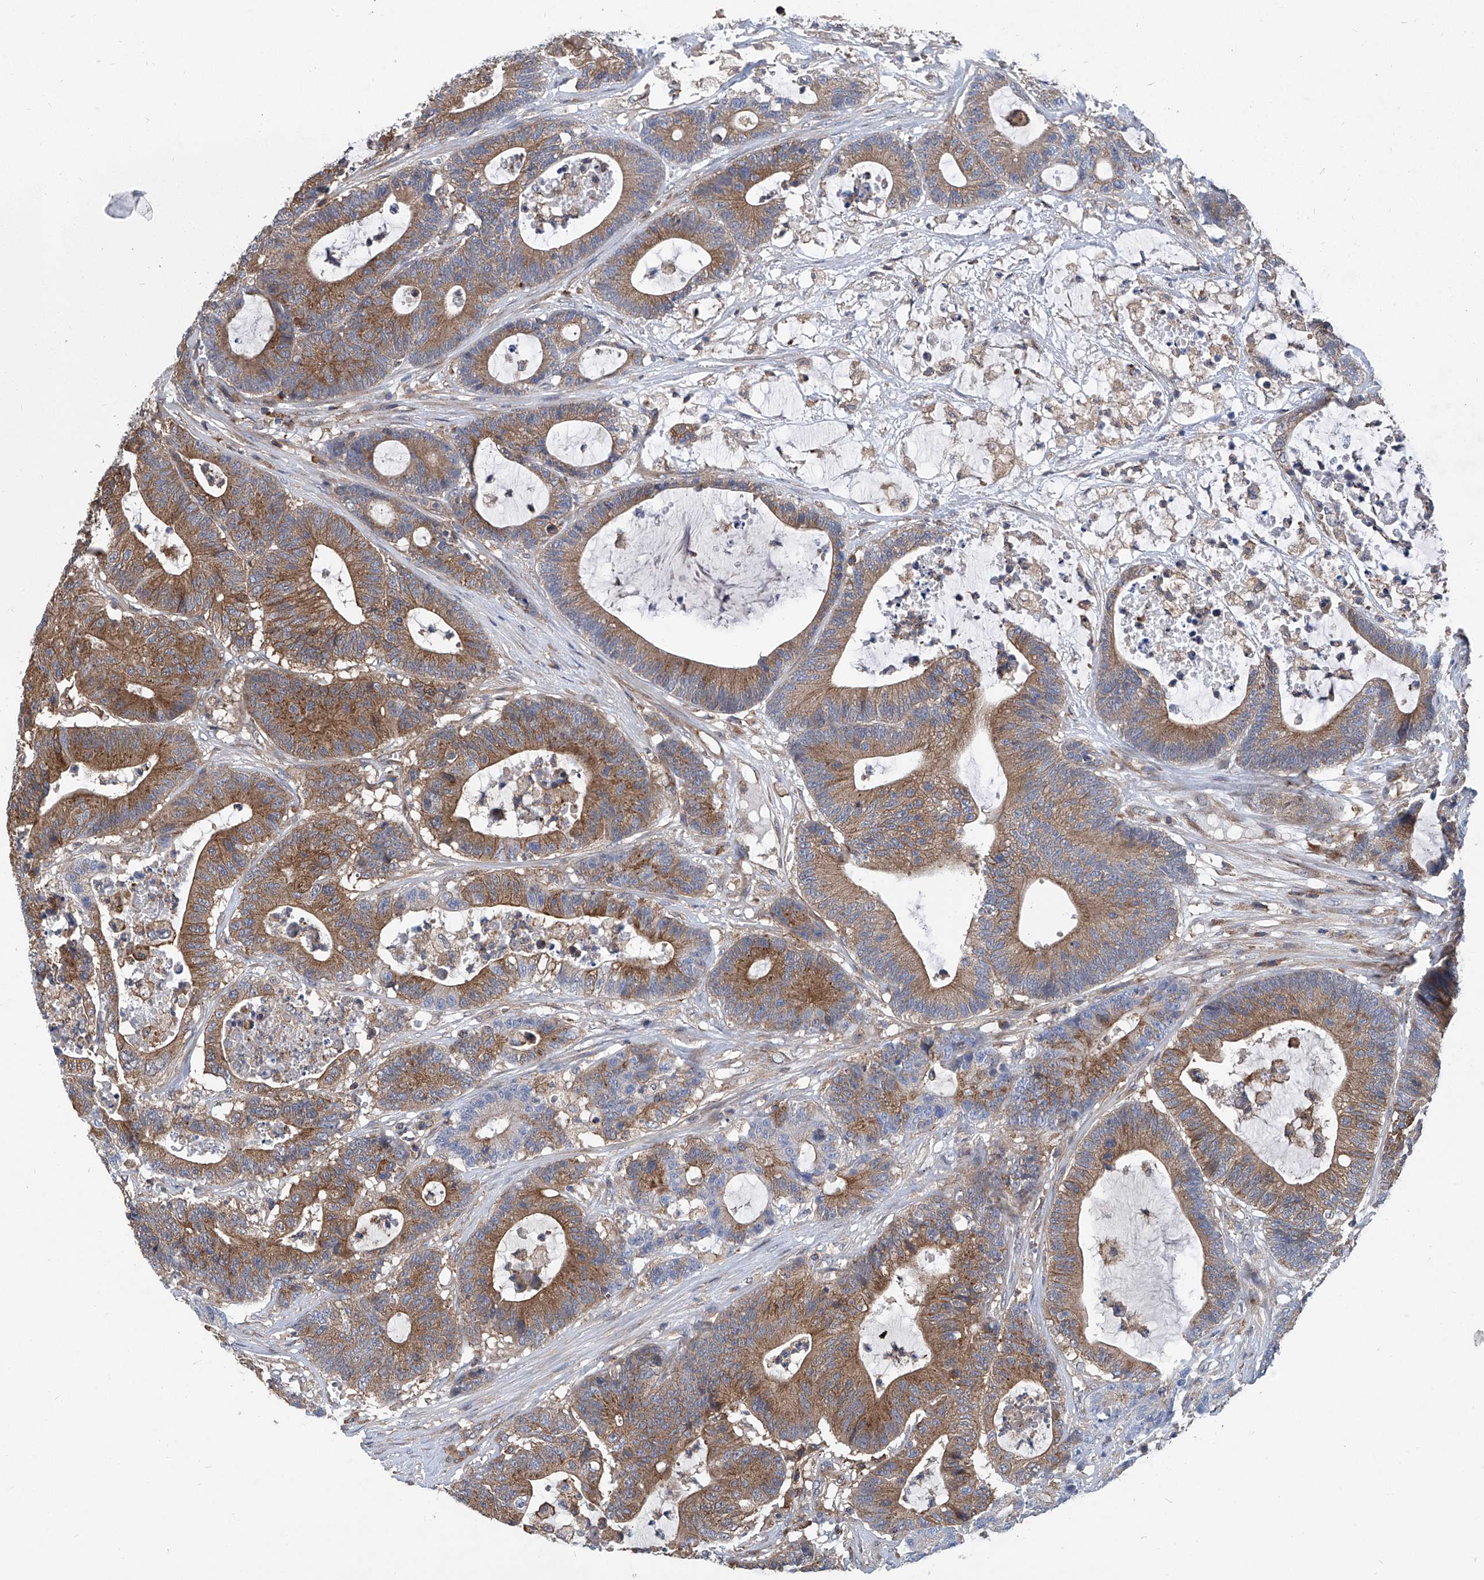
{"staining": {"intensity": "moderate", "quantity": ">75%", "location": "cytoplasmic/membranous"}, "tissue": "colorectal cancer", "cell_type": "Tumor cells", "image_type": "cancer", "snomed": [{"axis": "morphology", "description": "Adenocarcinoma, NOS"}, {"axis": "topography", "description": "Colon"}], "caption": "Immunohistochemical staining of colorectal cancer reveals medium levels of moderate cytoplasmic/membranous positivity in about >75% of tumor cells. (brown staining indicates protein expression, while blue staining denotes nuclei).", "gene": "SMAP1", "patient": {"sex": "female", "age": 84}}